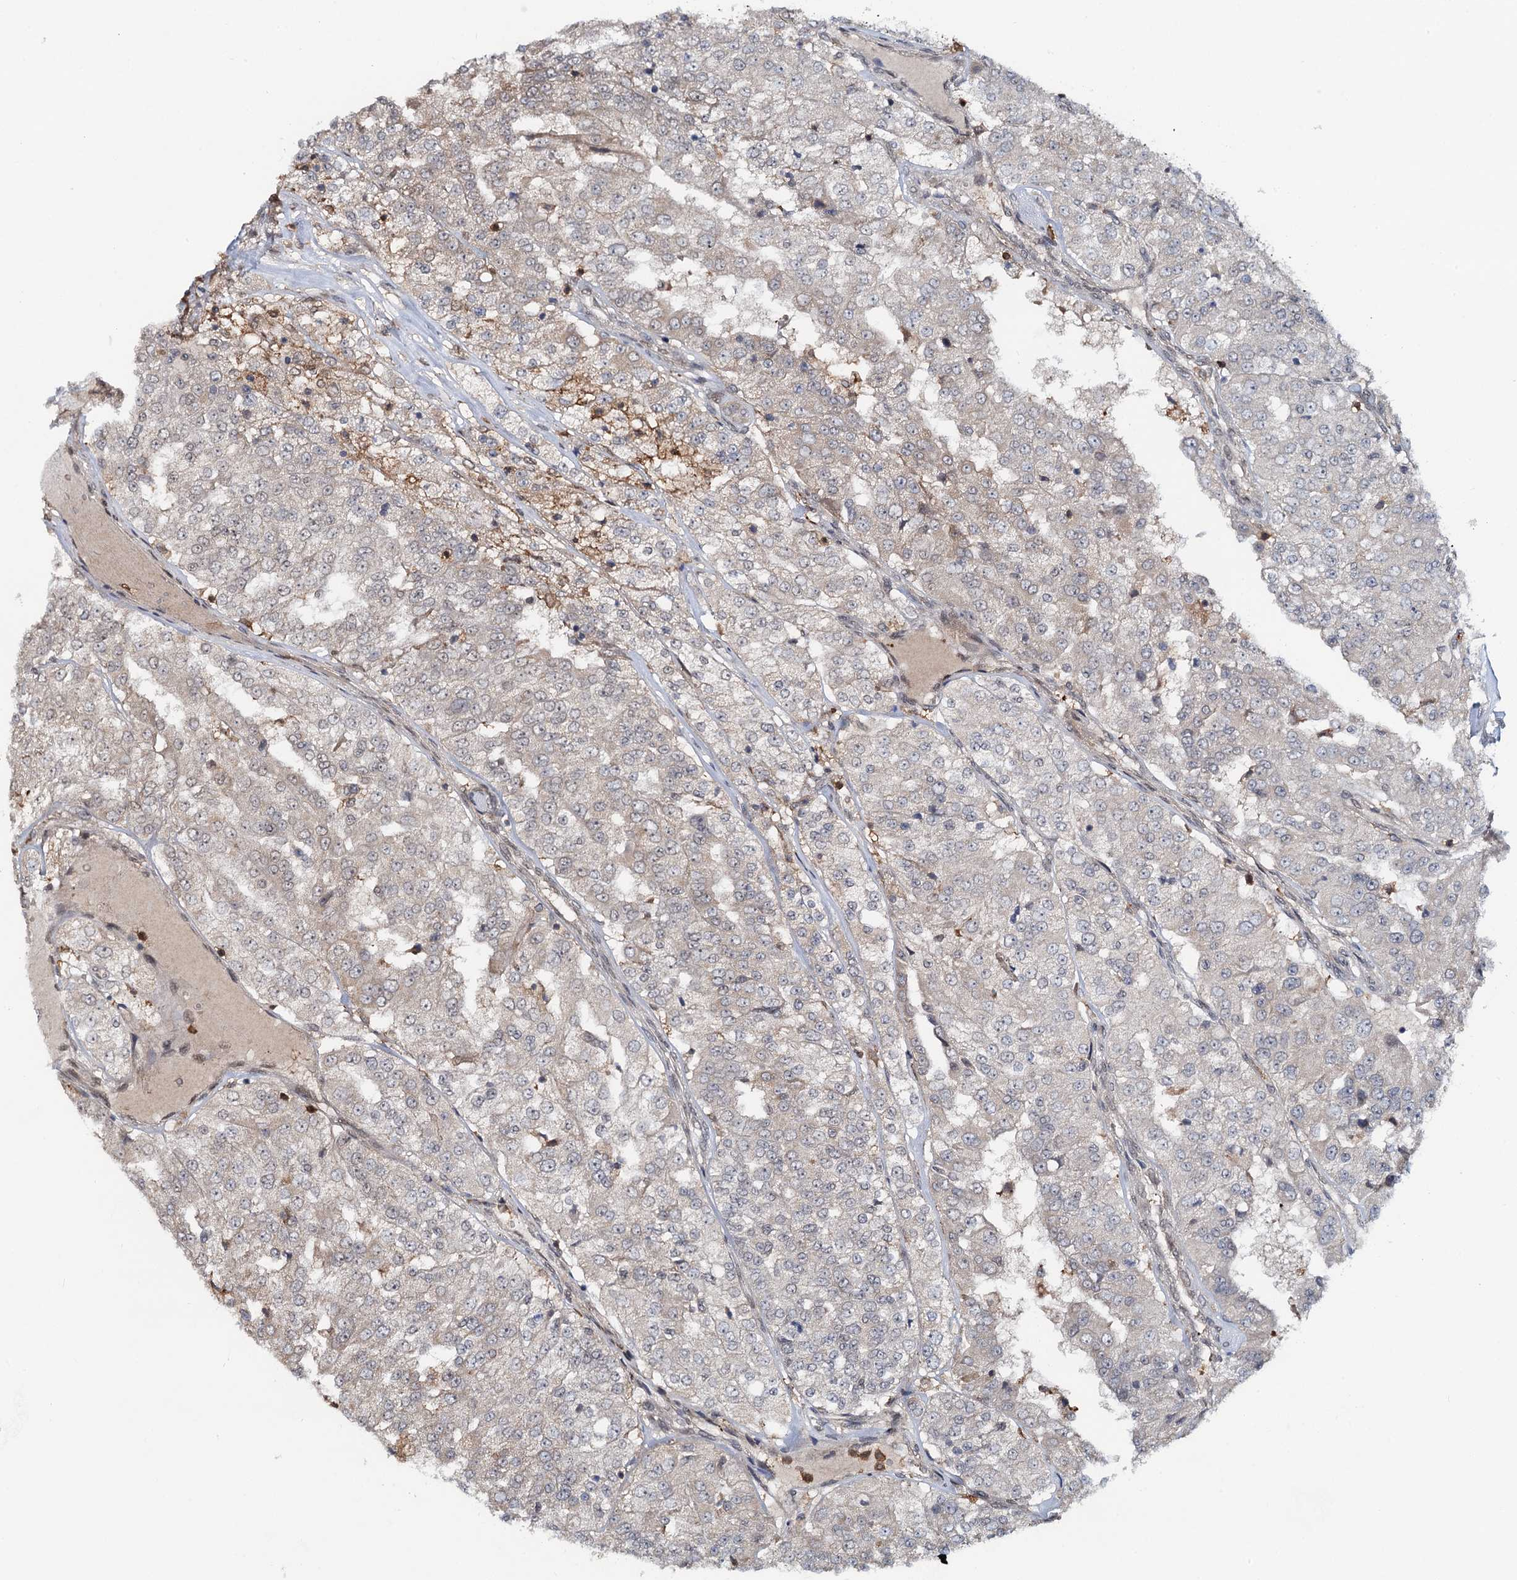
{"staining": {"intensity": "weak", "quantity": "<25%", "location": "cytoplasmic/membranous"}, "tissue": "renal cancer", "cell_type": "Tumor cells", "image_type": "cancer", "snomed": [{"axis": "morphology", "description": "Adenocarcinoma, NOS"}, {"axis": "topography", "description": "Kidney"}], "caption": "The micrograph demonstrates no significant expression in tumor cells of renal cancer. (Brightfield microscopy of DAB (3,3'-diaminobenzidine) immunohistochemistry (IHC) at high magnification).", "gene": "ZNF609", "patient": {"sex": "female", "age": 63}}